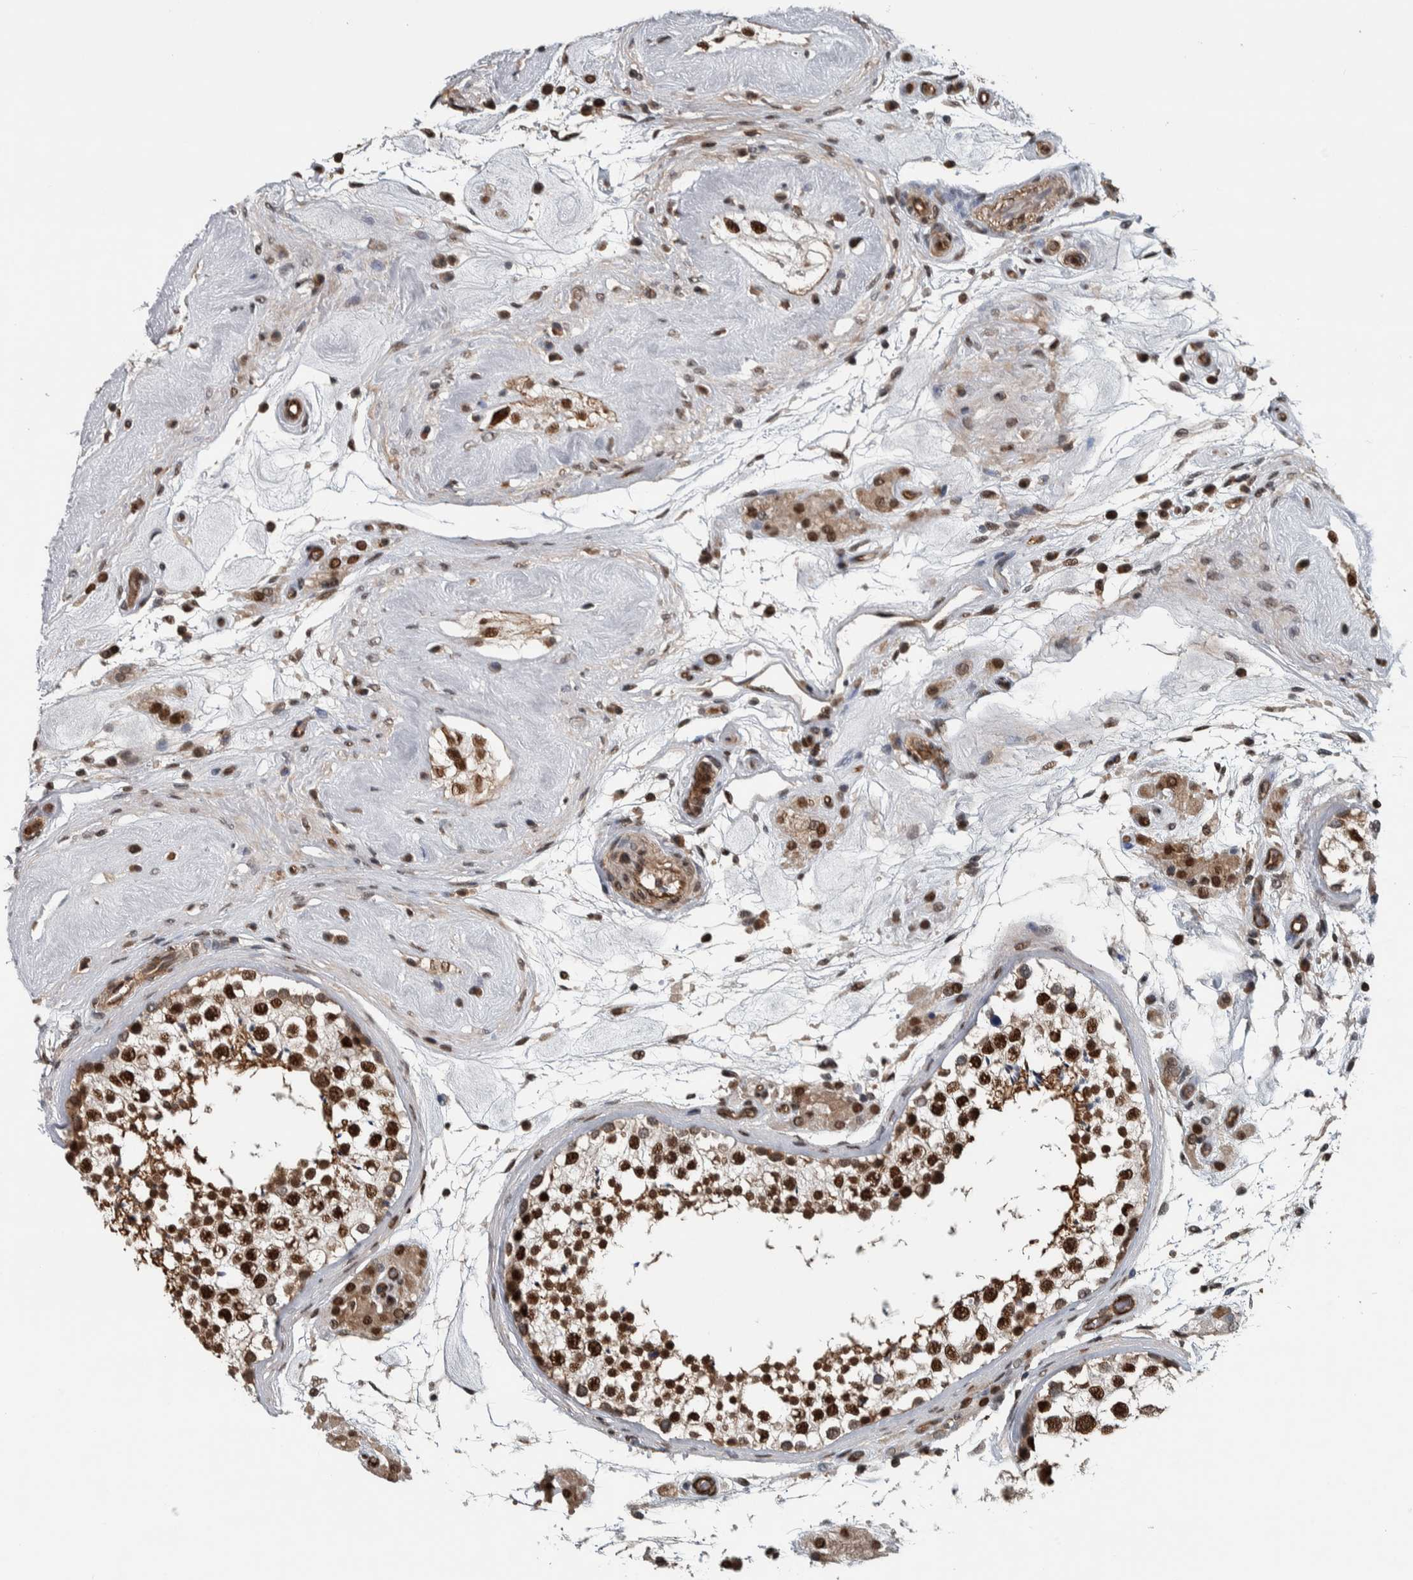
{"staining": {"intensity": "strong", "quantity": ">75%", "location": "nuclear"}, "tissue": "testis", "cell_type": "Cells in seminiferous ducts", "image_type": "normal", "snomed": [{"axis": "morphology", "description": "Normal tissue, NOS"}, {"axis": "topography", "description": "Testis"}], "caption": "Immunohistochemical staining of unremarkable human testis reveals >75% levels of strong nuclear protein expression in approximately >75% of cells in seminiferous ducts. (DAB = brown stain, brightfield microscopy at high magnification).", "gene": "FAM135B", "patient": {"sex": "male", "age": 46}}